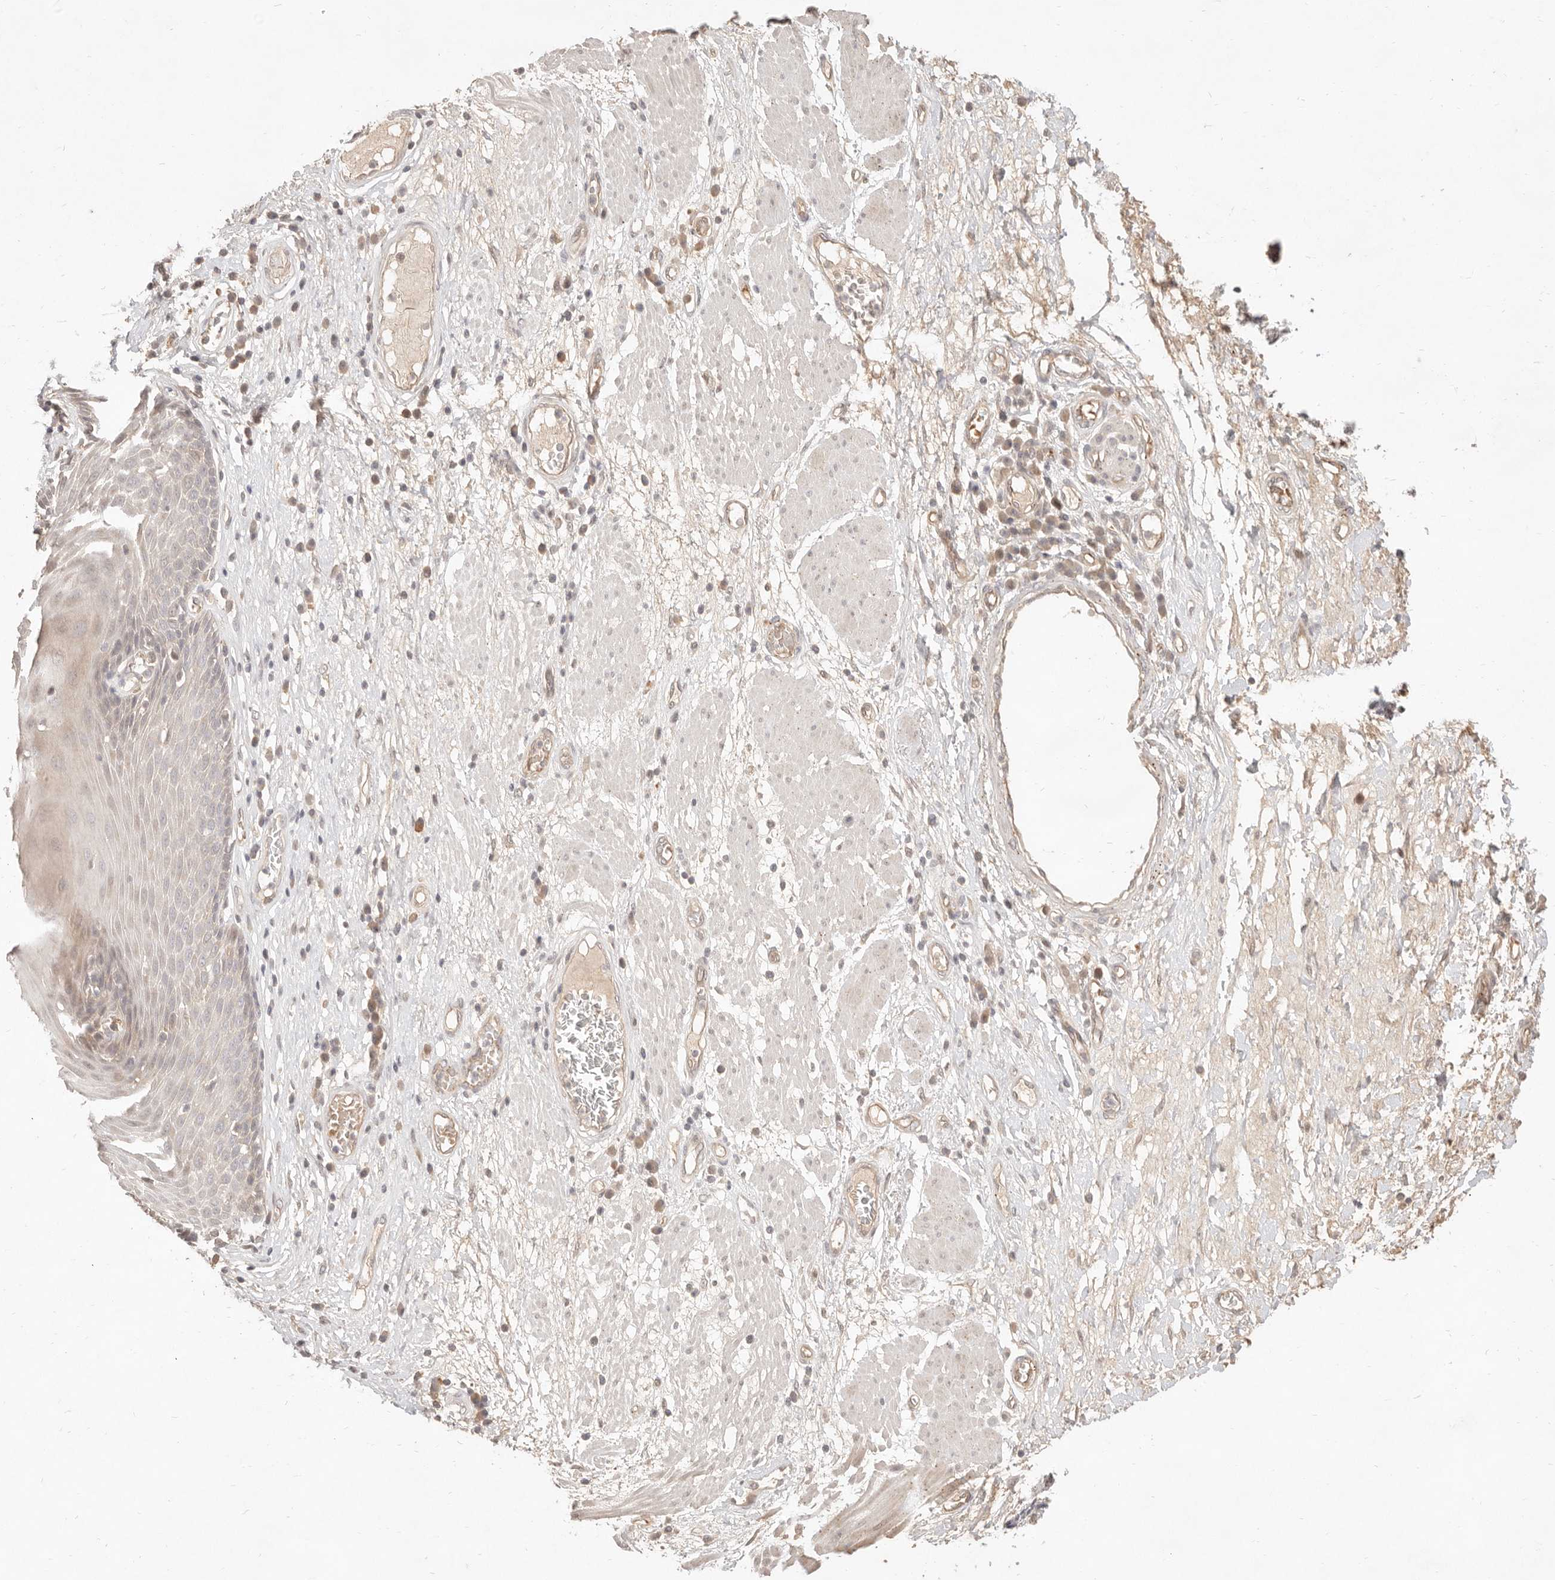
{"staining": {"intensity": "weak", "quantity": "25%-75%", "location": "nuclear"}, "tissue": "esophagus", "cell_type": "Squamous epithelial cells", "image_type": "normal", "snomed": [{"axis": "morphology", "description": "Normal tissue, NOS"}, {"axis": "morphology", "description": "Adenocarcinoma, NOS"}, {"axis": "topography", "description": "Esophagus"}], "caption": "Protein staining by immunohistochemistry displays weak nuclear expression in about 25%-75% of squamous epithelial cells in normal esophagus. Using DAB (3,3'-diaminobenzidine) (brown) and hematoxylin (blue) stains, captured at high magnification using brightfield microscopy.", "gene": "MEP1A", "patient": {"sex": "male", "age": 62}}